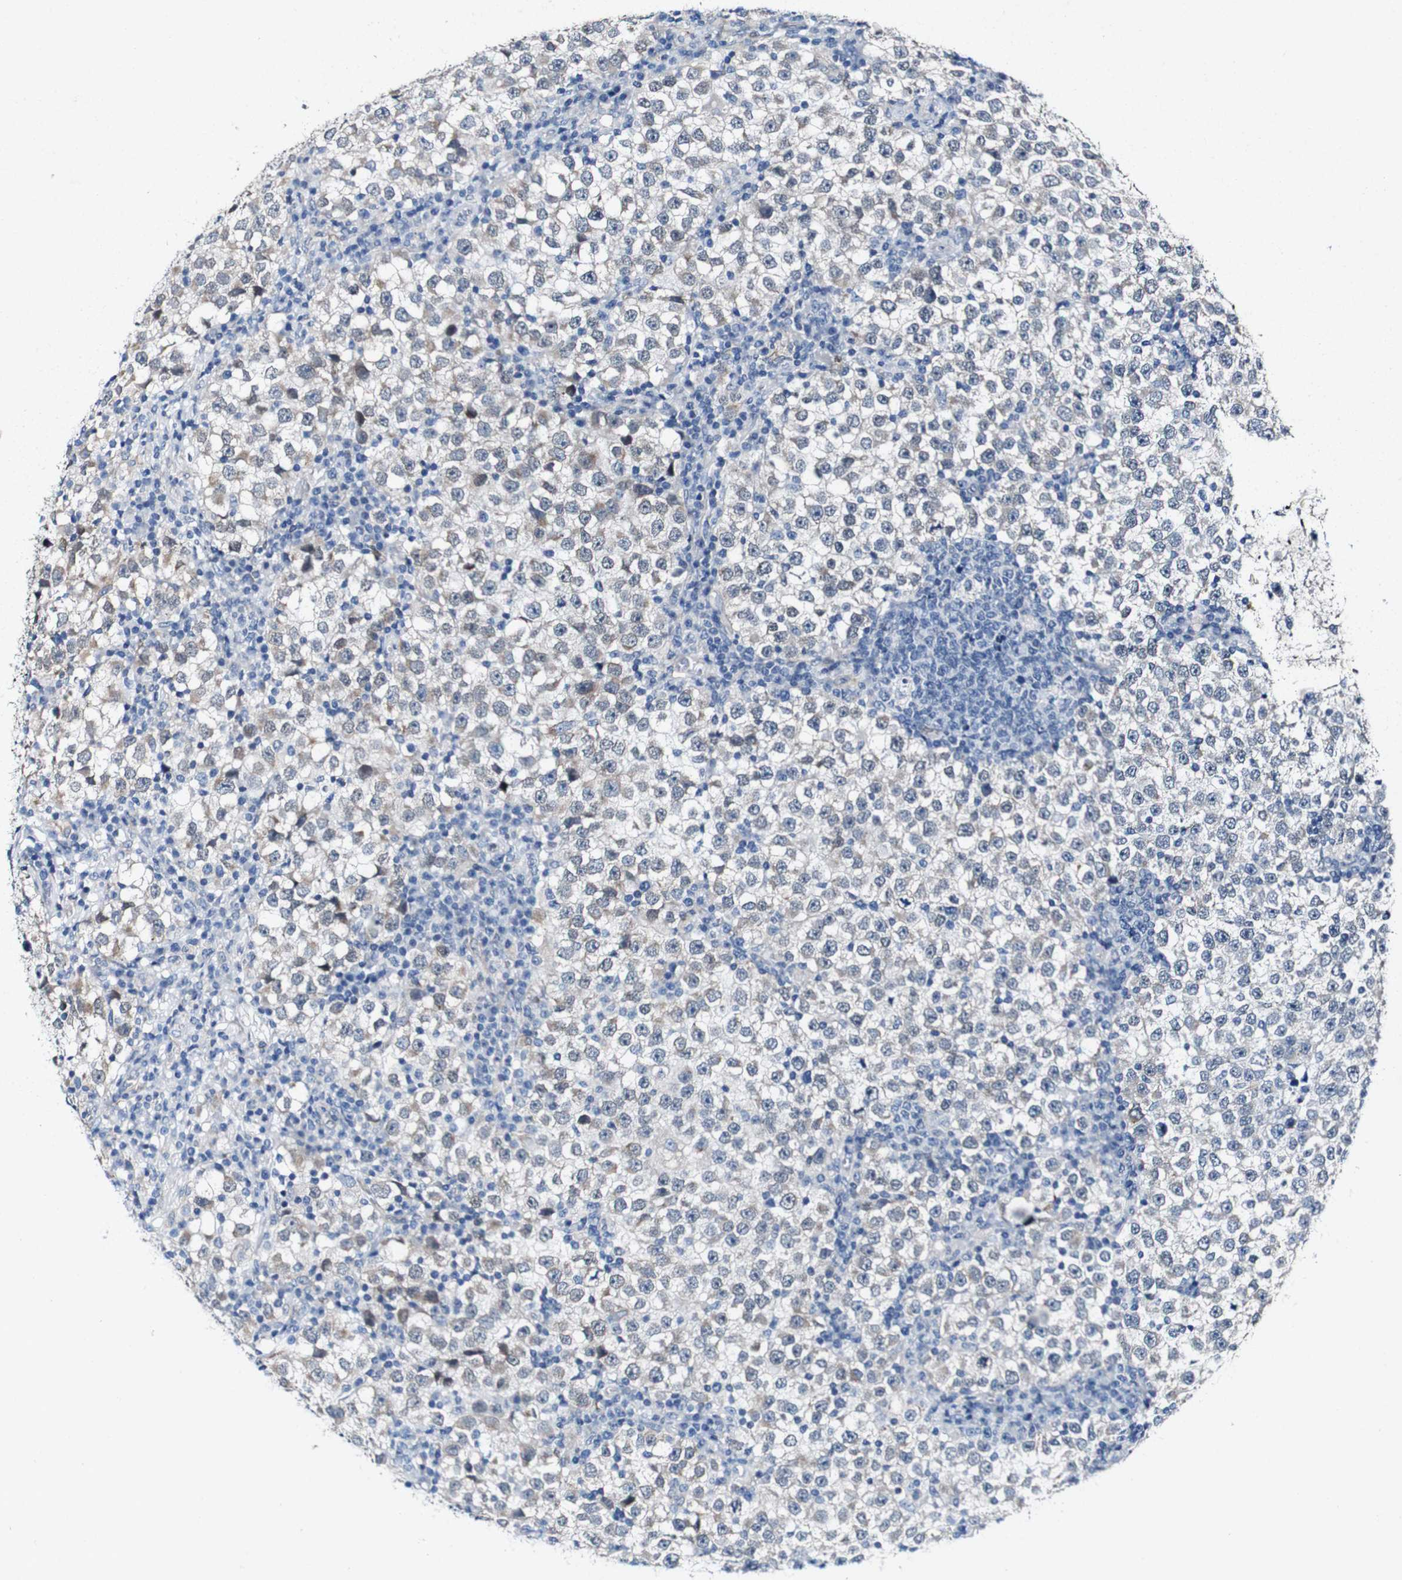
{"staining": {"intensity": "weak", "quantity": "<25%", "location": "cytoplasmic/membranous"}, "tissue": "testis cancer", "cell_type": "Tumor cells", "image_type": "cancer", "snomed": [{"axis": "morphology", "description": "Seminoma, NOS"}, {"axis": "topography", "description": "Testis"}], "caption": "Immunohistochemical staining of human testis seminoma reveals no significant positivity in tumor cells.", "gene": "GRAMD1A", "patient": {"sex": "male", "age": 65}}